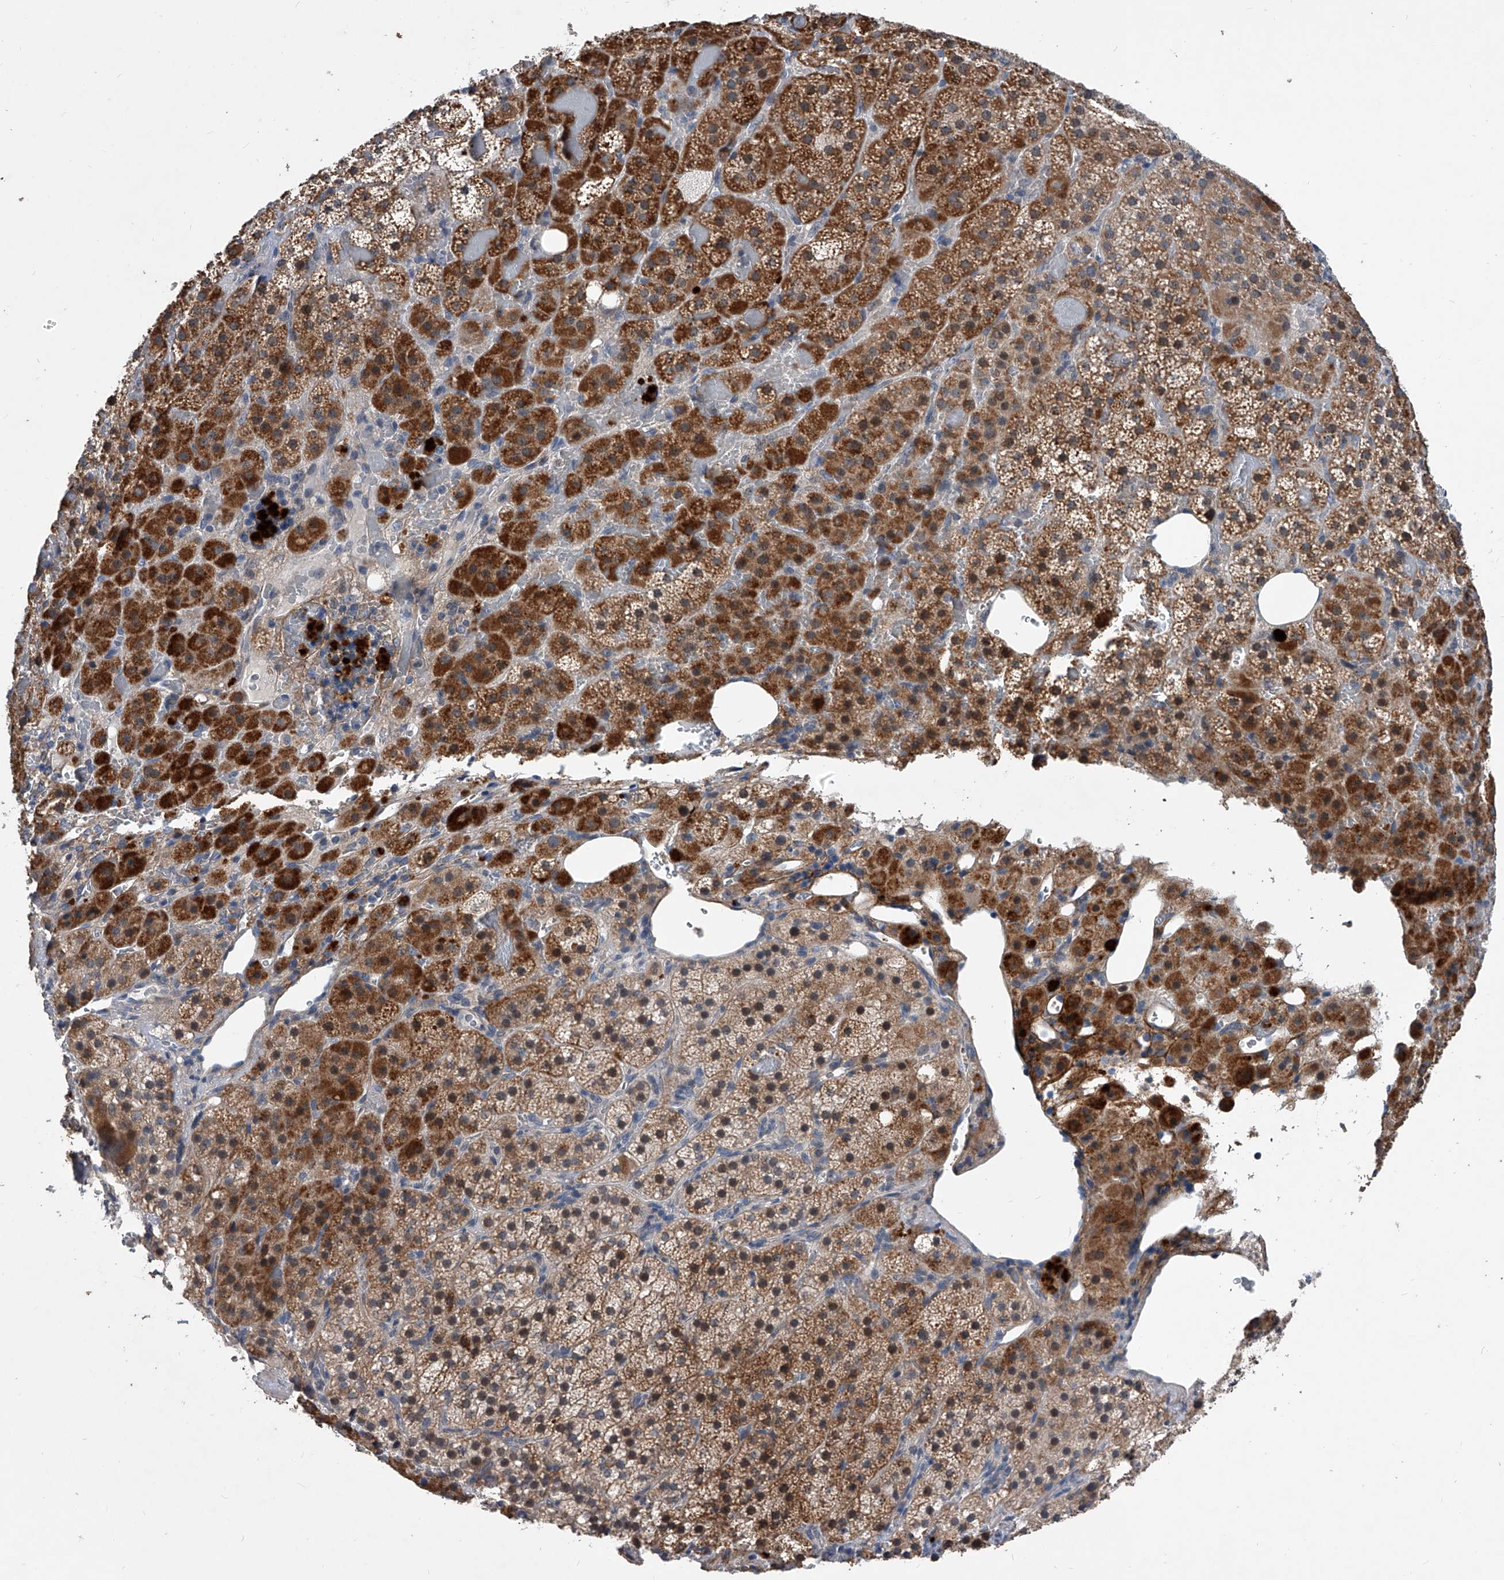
{"staining": {"intensity": "strong", "quantity": ">75%", "location": "cytoplasmic/membranous"}, "tissue": "adrenal gland", "cell_type": "Glandular cells", "image_type": "normal", "snomed": [{"axis": "morphology", "description": "Normal tissue, NOS"}, {"axis": "topography", "description": "Adrenal gland"}], "caption": "The photomicrograph shows staining of benign adrenal gland, revealing strong cytoplasmic/membranous protein expression (brown color) within glandular cells. (Stains: DAB (3,3'-diaminobenzidine) in brown, nuclei in blue, Microscopy: brightfield microscopy at high magnification).", "gene": "PHACTR1", "patient": {"sex": "female", "age": 59}}